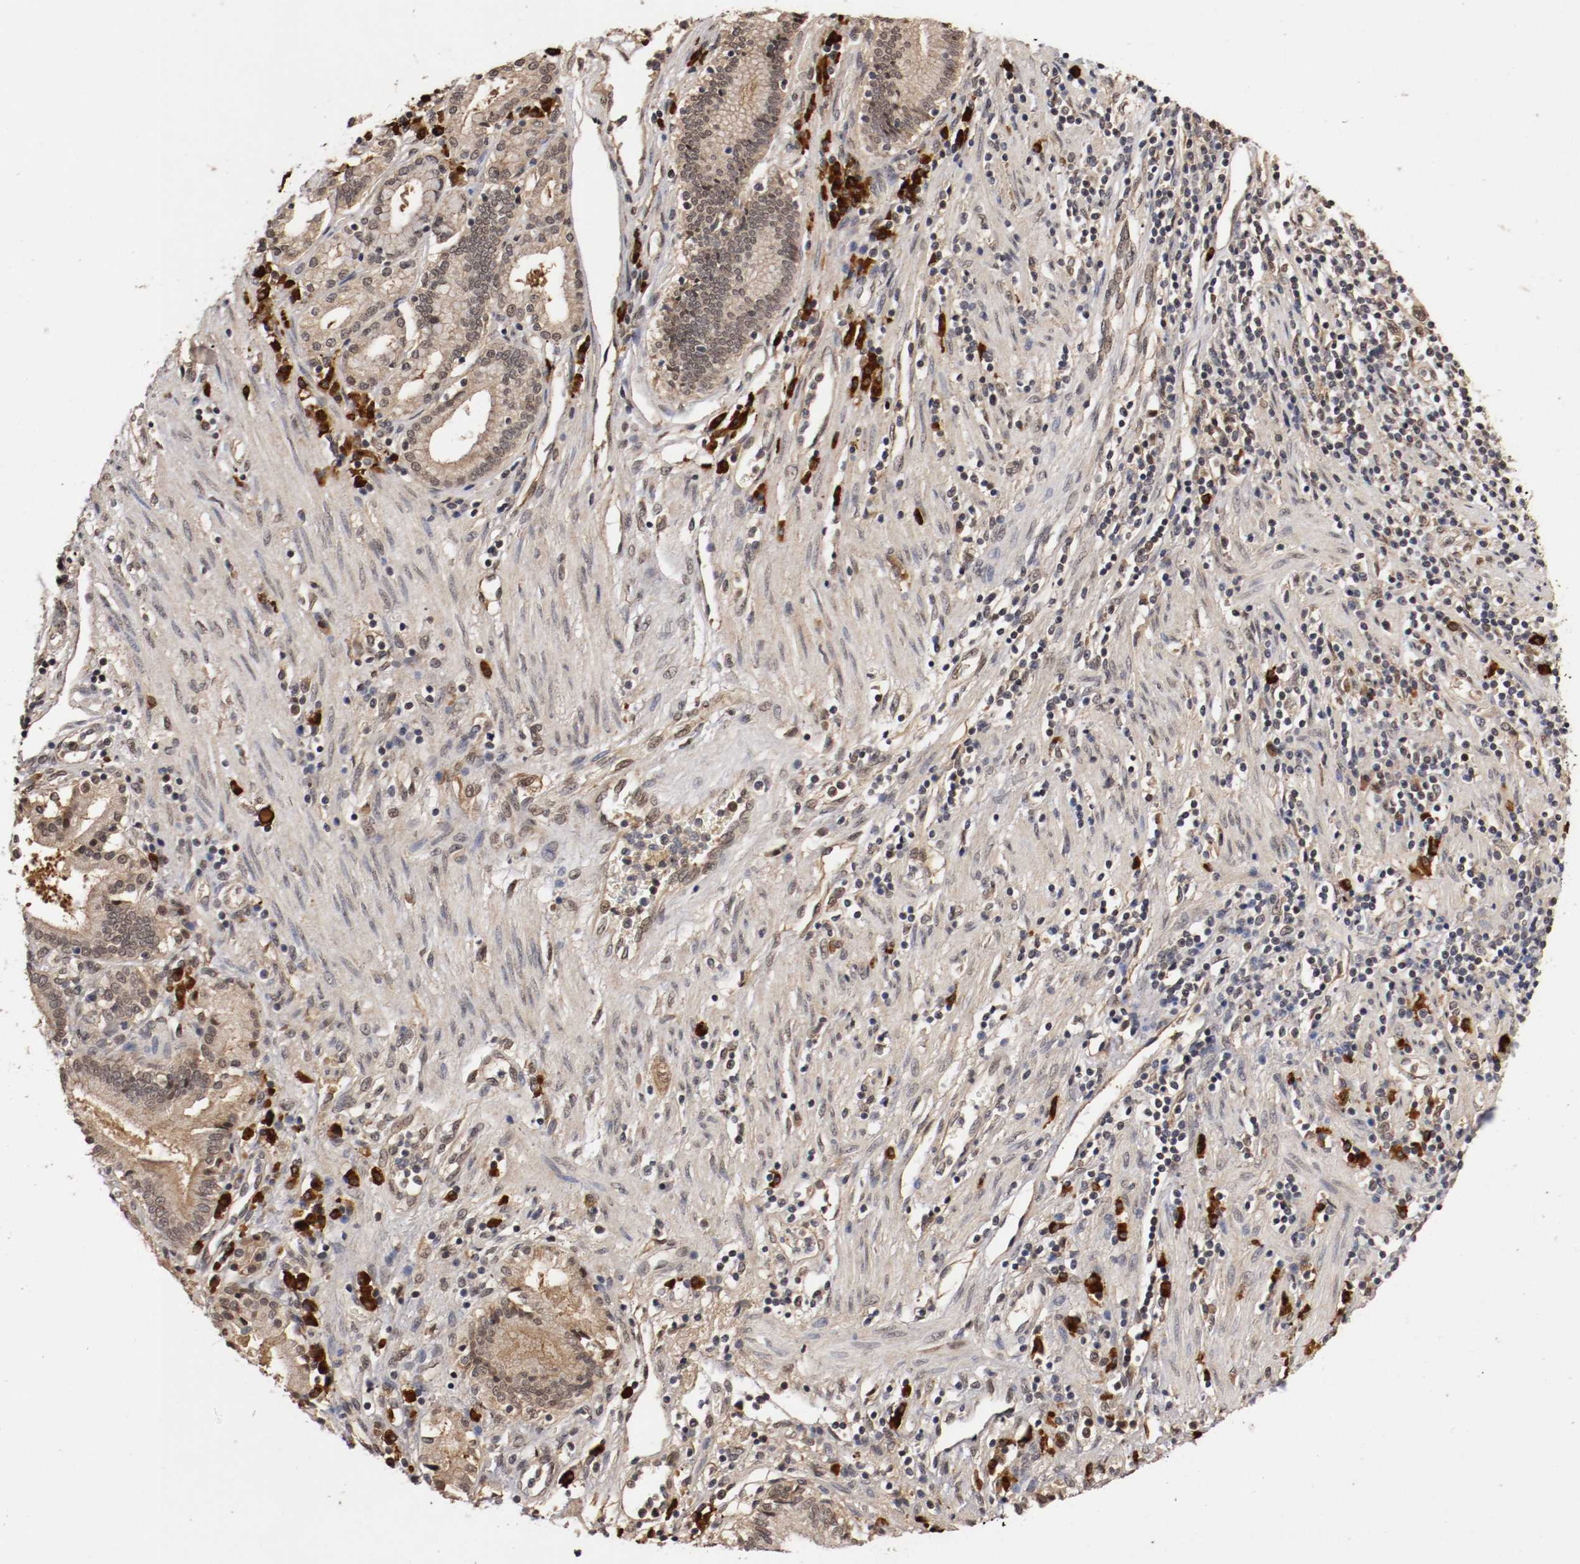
{"staining": {"intensity": "weak", "quantity": ">75%", "location": "cytoplasmic/membranous,nuclear"}, "tissue": "pancreatic cancer", "cell_type": "Tumor cells", "image_type": "cancer", "snomed": [{"axis": "morphology", "description": "Adenocarcinoma, NOS"}, {"axis": "topography", "description": "Pancreas"}], "caption": "Pancreatic cancer (adenocarcinoma) stained with a protein marker exhibits weak staining in tumor cells.", "gene": "DNMT3B", "patient": {"sex": "female", "age": 48}}